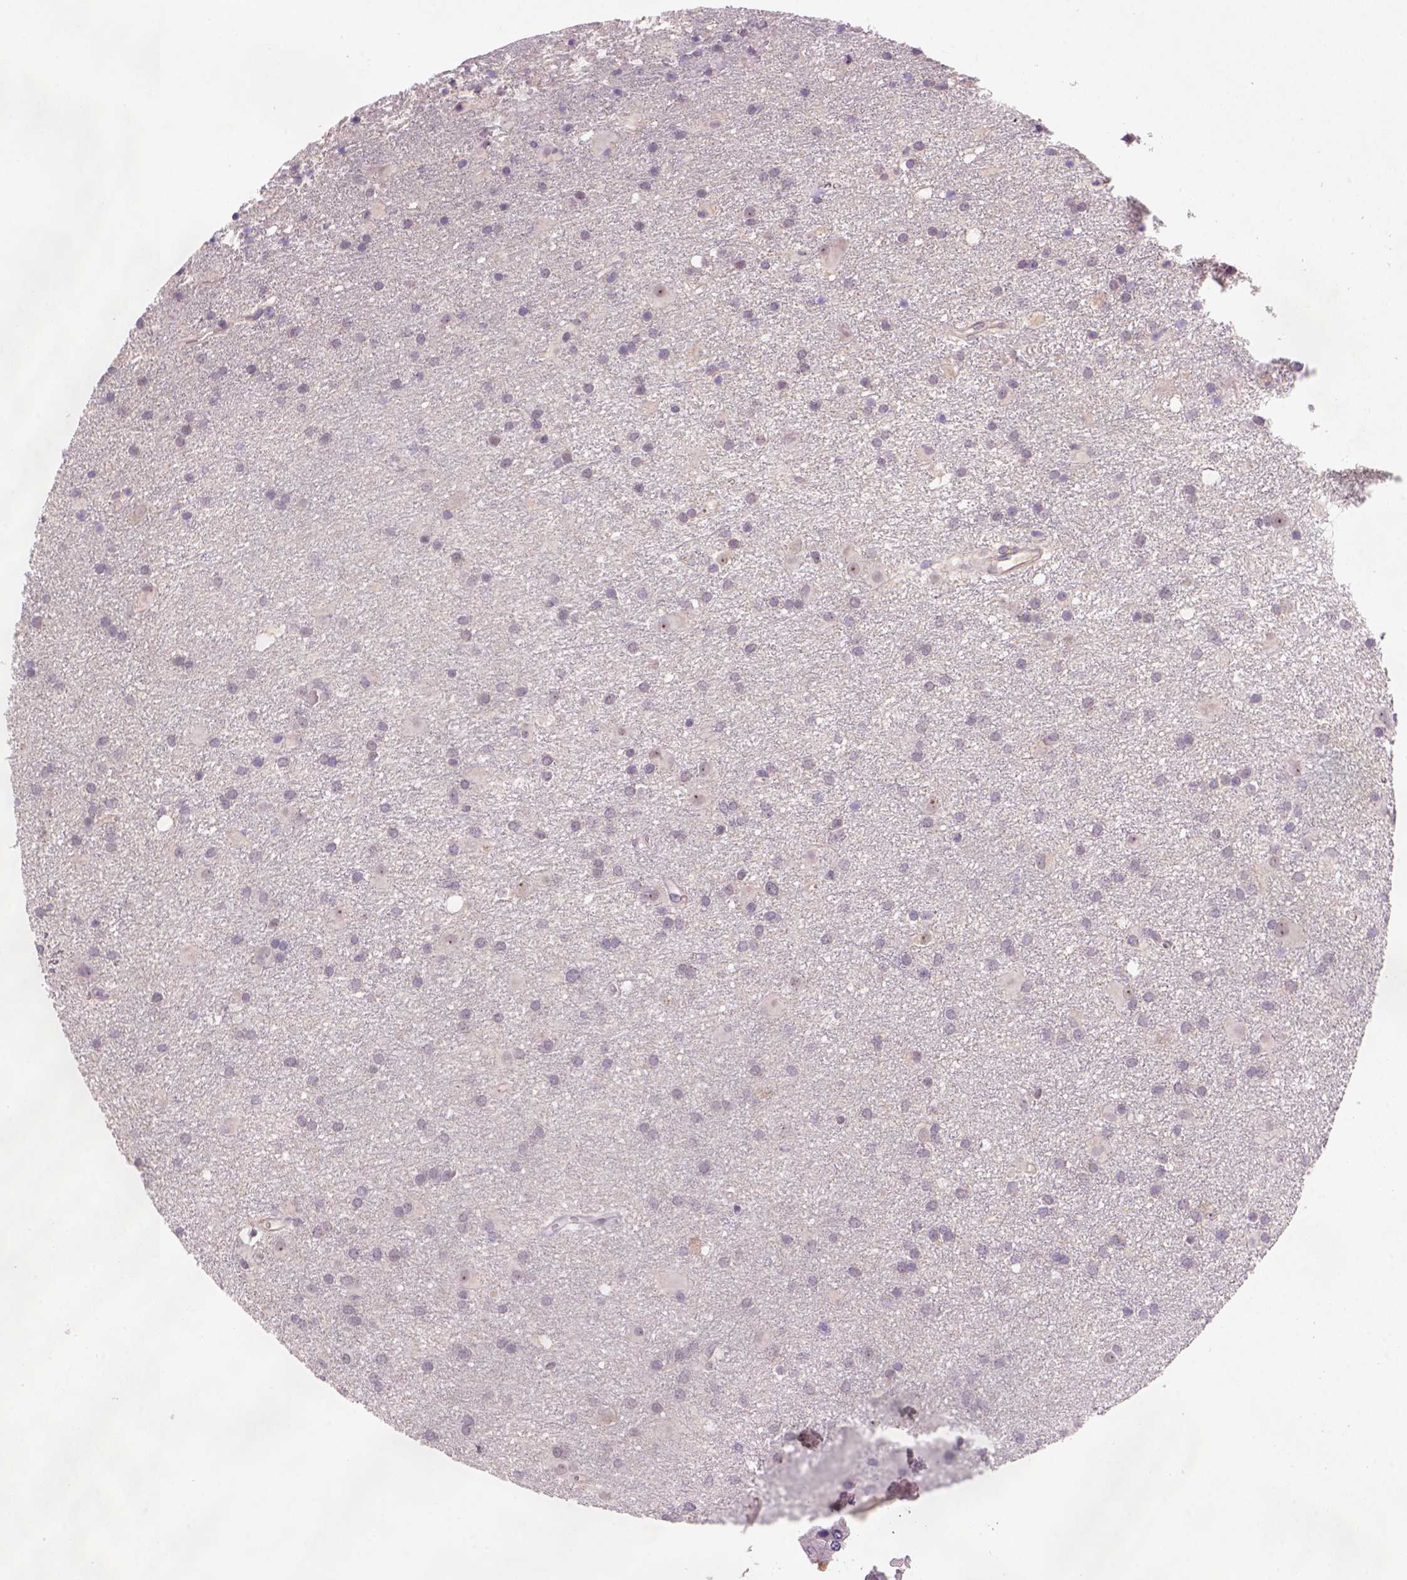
{"staining": {"intensity": "weak", "quantity": "25%-75%", "location": "nuclear"}, "tissue": "glioma", "cell_type": "Tumor cells", "image_type": "cancer", "snomed": [{"axis": "morphology", "description": "Glioma, malignant, Low grade"}, {"axis": "topography", "description": "Brain"}], "caption": "Immunohistochemical staining of human glioma exhibits low levels of weak nuclear protein positivity in about 25%-75% of tumor cells.", "gene": "SCML4", "patient": {"sex": "male", "age": 58}}